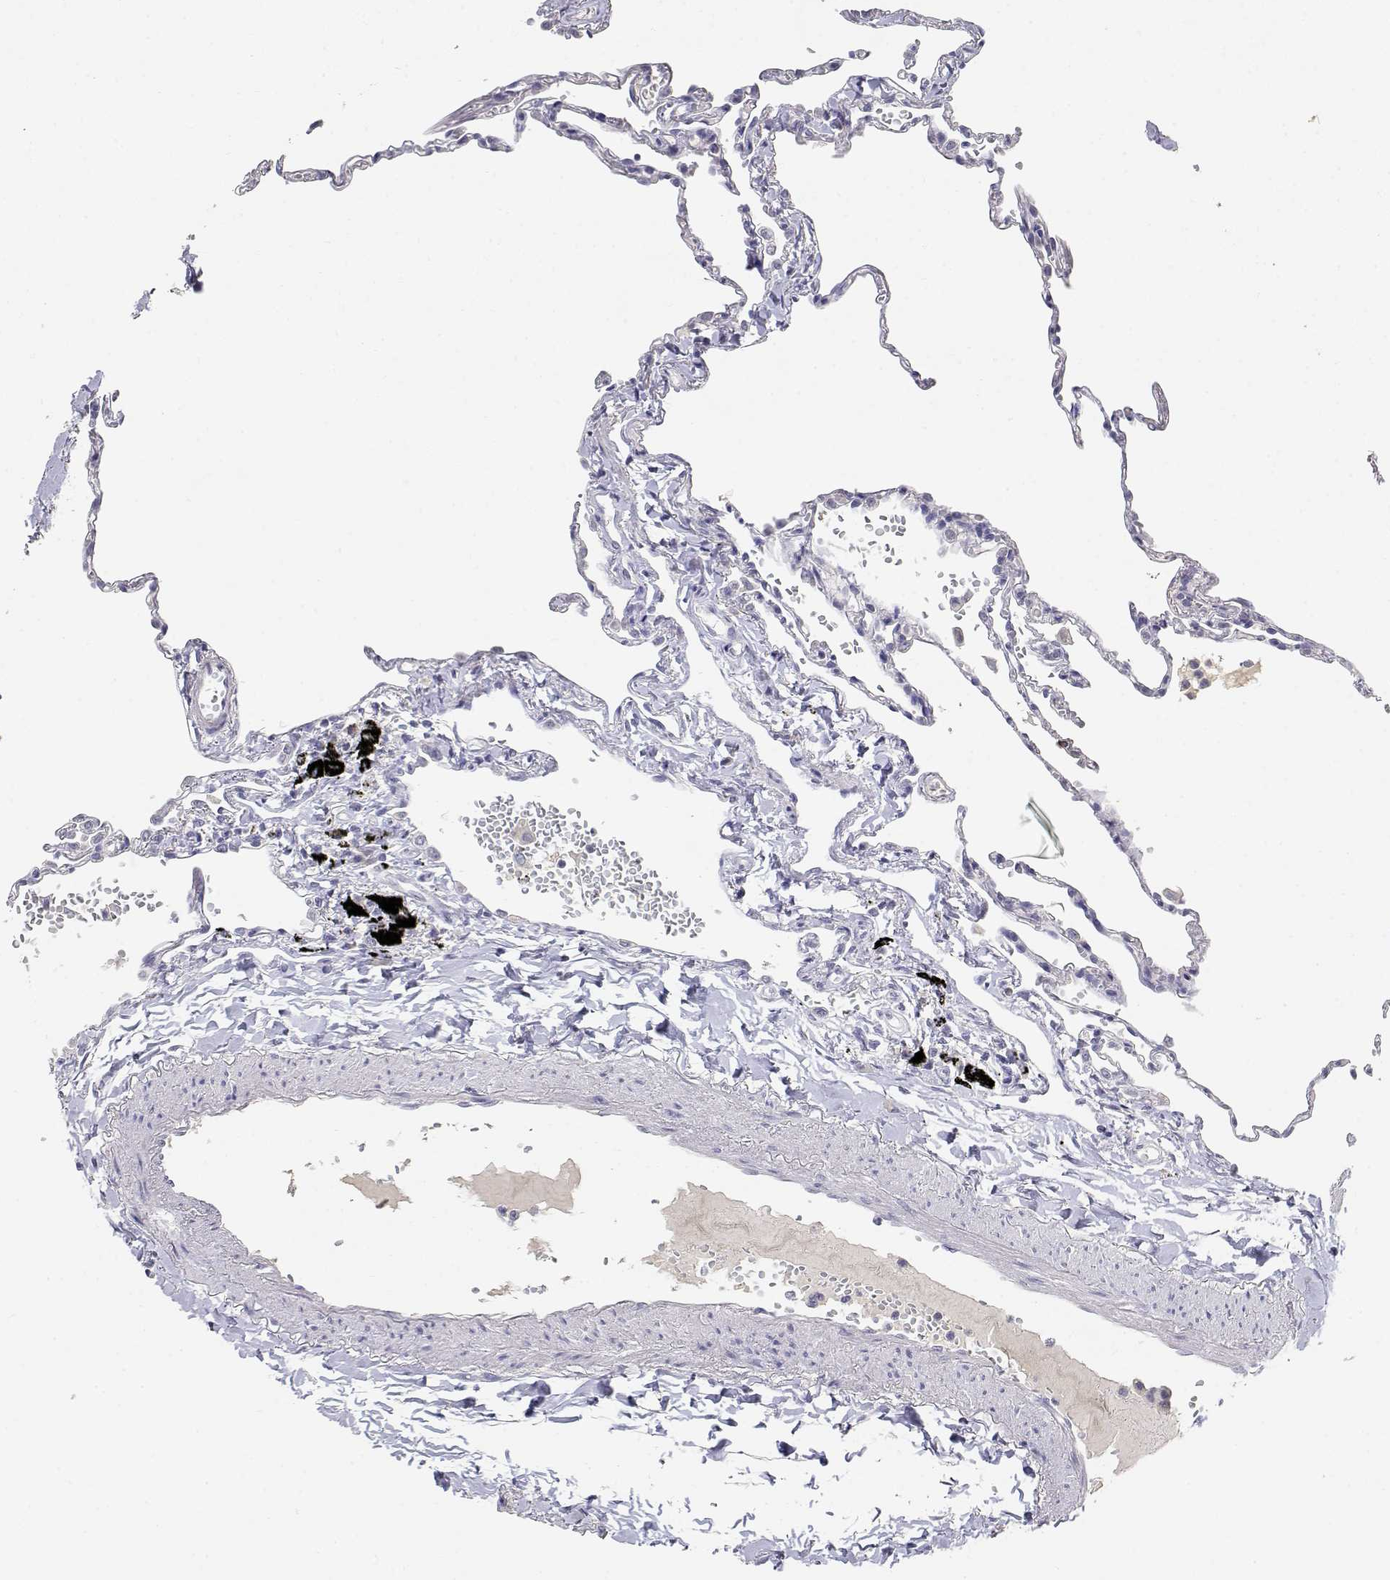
{"staining": {"intensity": "negative", "quantity": "none", "location": "none"}, "tissue": "lung", "cell_type": "Alveolar cells", "image_type": "normal", "snomed": [{"axis": "morphology", "description": "Normal tissue, NOS"}, {"axis": "topography", "description": "Lung"}], "caption": "Immunohistochemistry of unremarkable human lung reveals no staining in alveolar cells. (Stains: DAB (3,3'-diaminobenzidine) IHC with hematoxylin counter stain, Microscopy: brightfield microscopy at high magnification).", "gene": "ADA", "patient": {"sex": "male", "age": 78}}